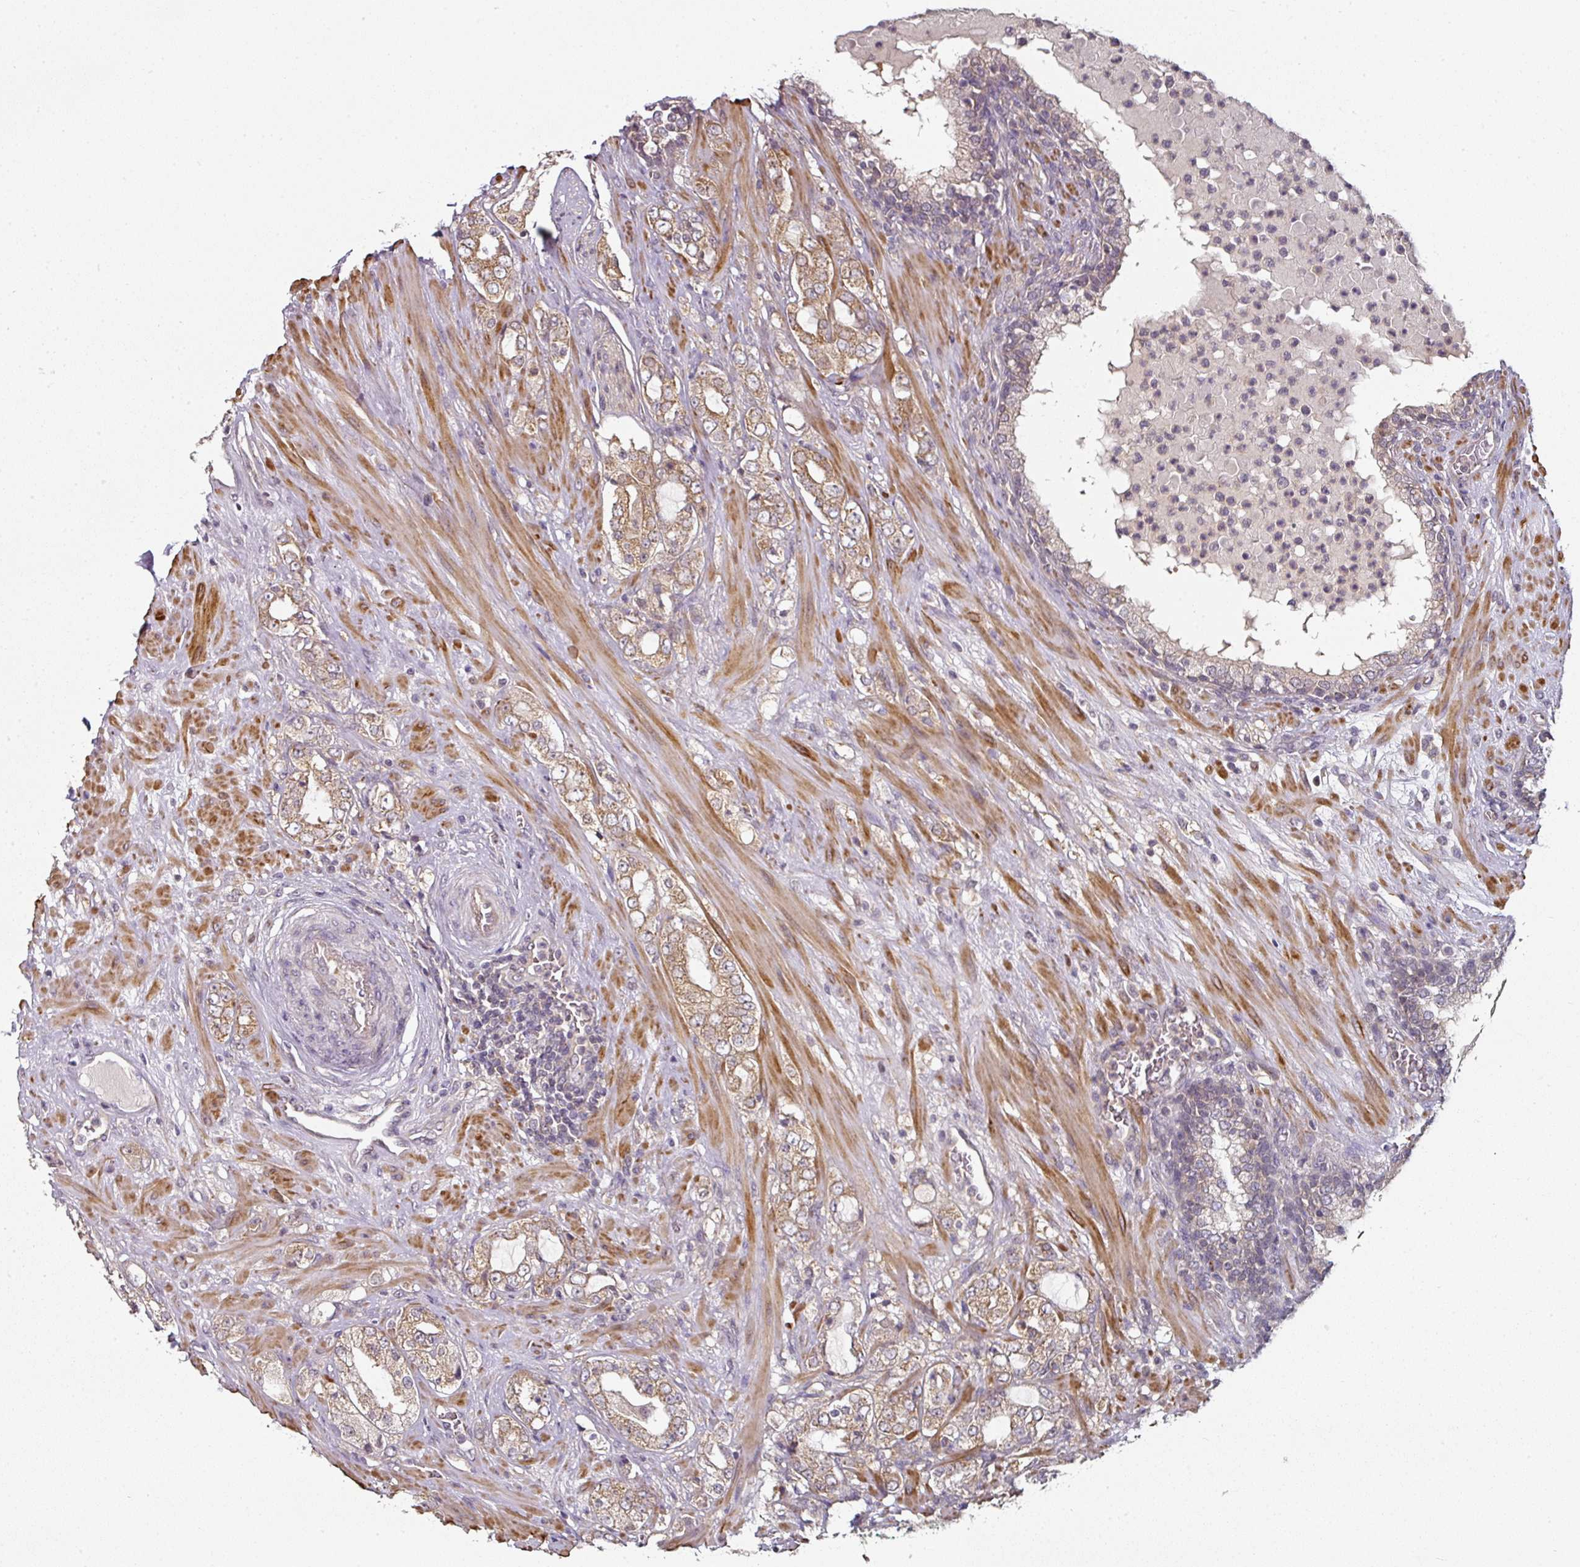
{"staining": {"intensity": "weak", "quantity": ">75%", "location": "cytoplasmic/membranous"}, "tissue": "prostate cancer", "cell_type": "Tumor cells", "image_type": "cancer", "snomed": [{"axis": "morphology", "description": "Adenocarcinoma, High grade"}, {"axis": "topography", "description": "Prostate"}], "caption": "This histopathology image reveals high-grade adenocarcinoma (prostate) stained with immunohistochemistry (IHC) to label a protein in brown. The cytoplasmic/membranous of tumor cells show weak positivity for the protein. Nuclei are counter-stained blue.", "gene": "MAP2K2", "patient": {"sex": "male", "age": 64}}